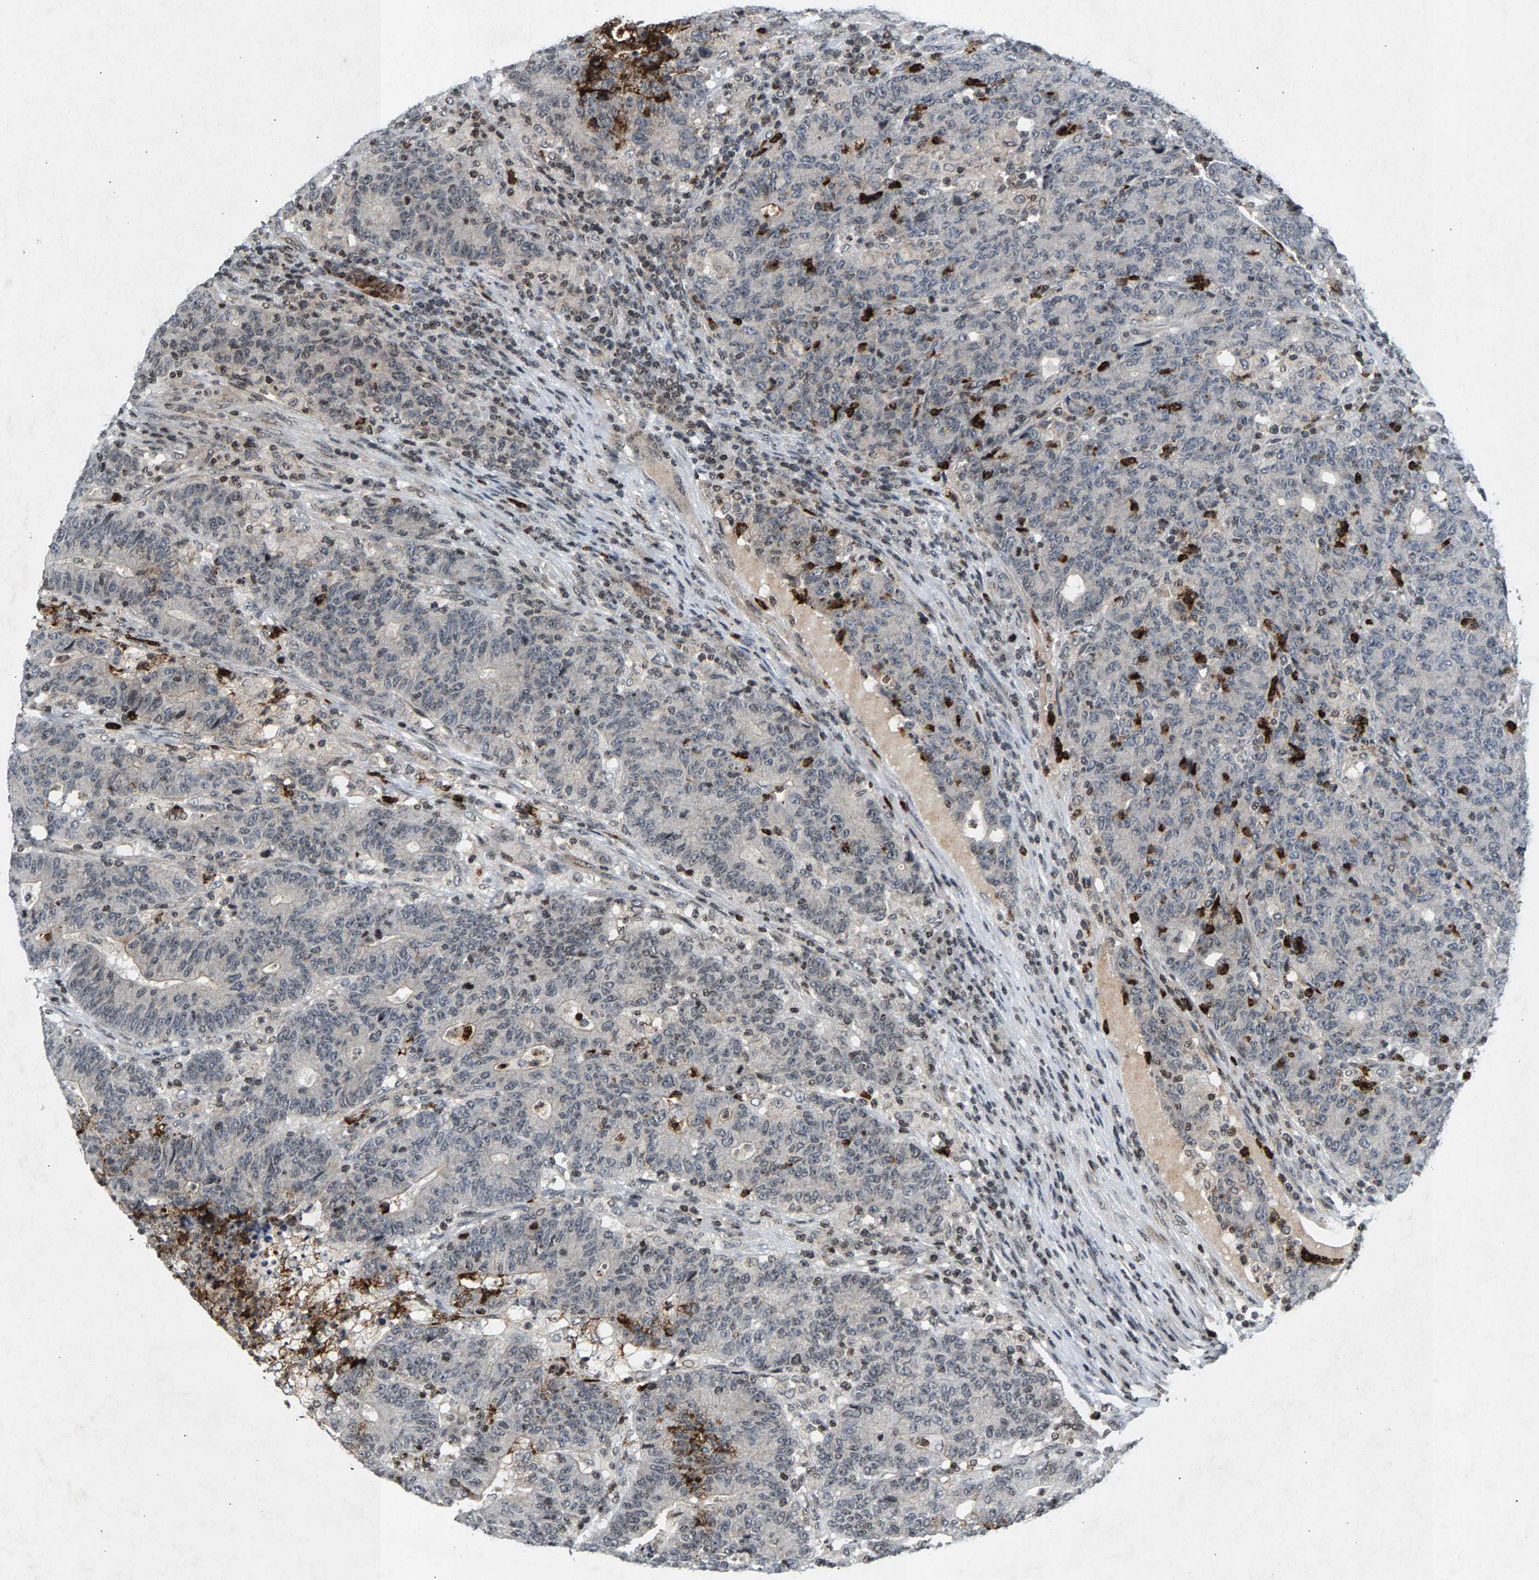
{"staining": {"intensity": "strong", "quantity": "<25%", "location": "cytoplasmic/membranous,nuclear"}, "tissue": "colorectal cancer", "cell_type": "Tumor cells", "image_type": "cancer", "snomed": [{"axis": "morphology", "description": "Normal tissue, NOS"}, {"axis": "morphology", "description": "Adenocarcinoma, NOS"}, {"axis": "topography", "description": "Colon"}], "caption": "Tumor cells display strong cytoplasmic/membranous and nuclear expression in about <25% of cells in colorectal adenocarcinoma. (Brightfield microscopy of DAB IHC at high magnification).", "gene": "ZPR1", "patient": {"sex": "female", "age": 75}}